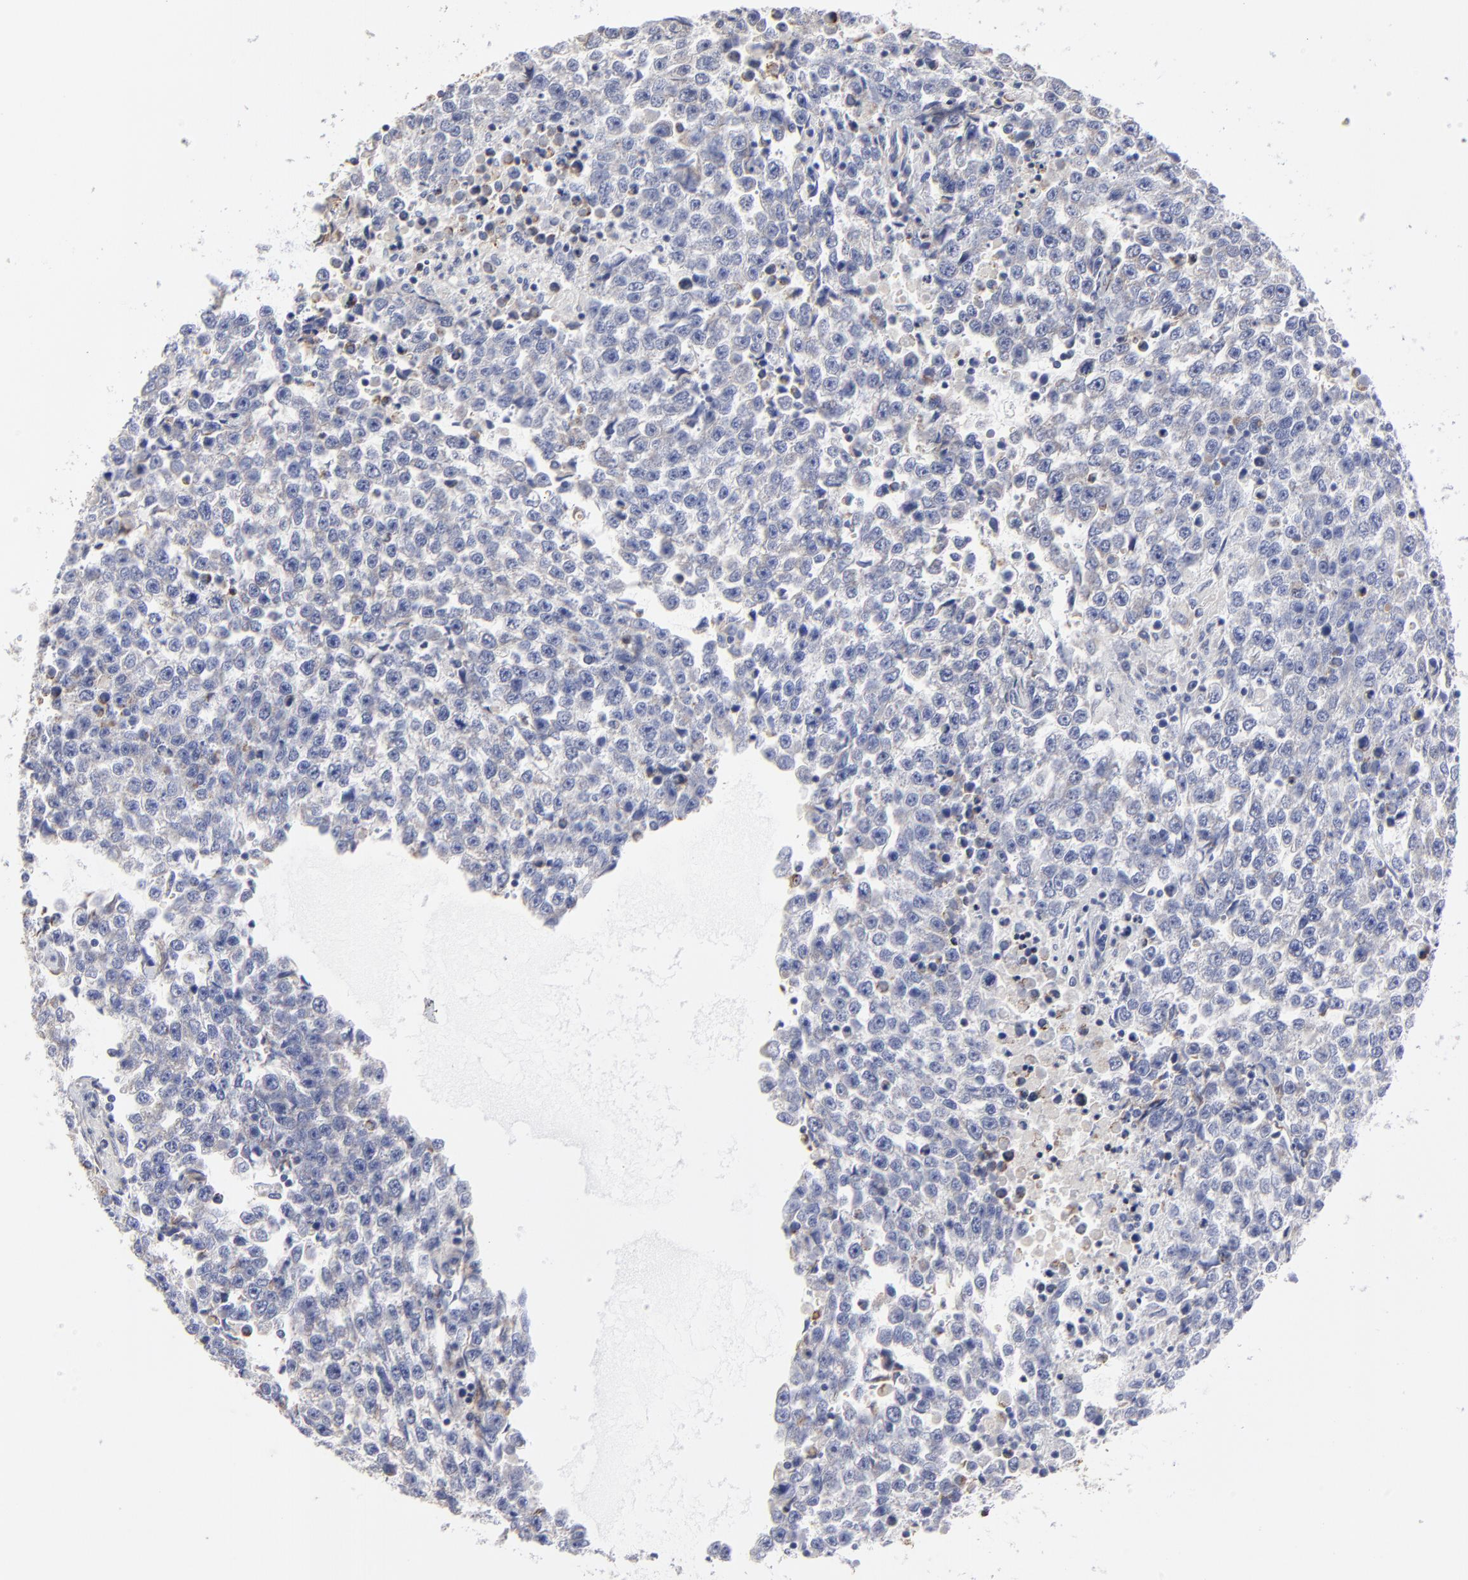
{"staining": {"intensity": "negative", "quantity": "none", "location": "none"}, "tissue": "testis cancer", "cell_type": "Tumor cells", "image_type": "cancer", "snomed": [{"axis": "morphology", "description": "Seminoma, NOS"}, {"axis": "topography", "description": "Testis"}], "caption": "This histopathology image is of testis seminoma stained with immunohistochemistry (IHC) to label a protein in brown with the nuclei are counter-stained blue. There is no staining in tumor cells. The staining was performed using DAB to visualize the protein expression in brown, while the nuclei were stained in blue with hematoxylin (Magnification: 20x).", "gene": "PINK1", "patient": {"sex": "male", "age": 36}}